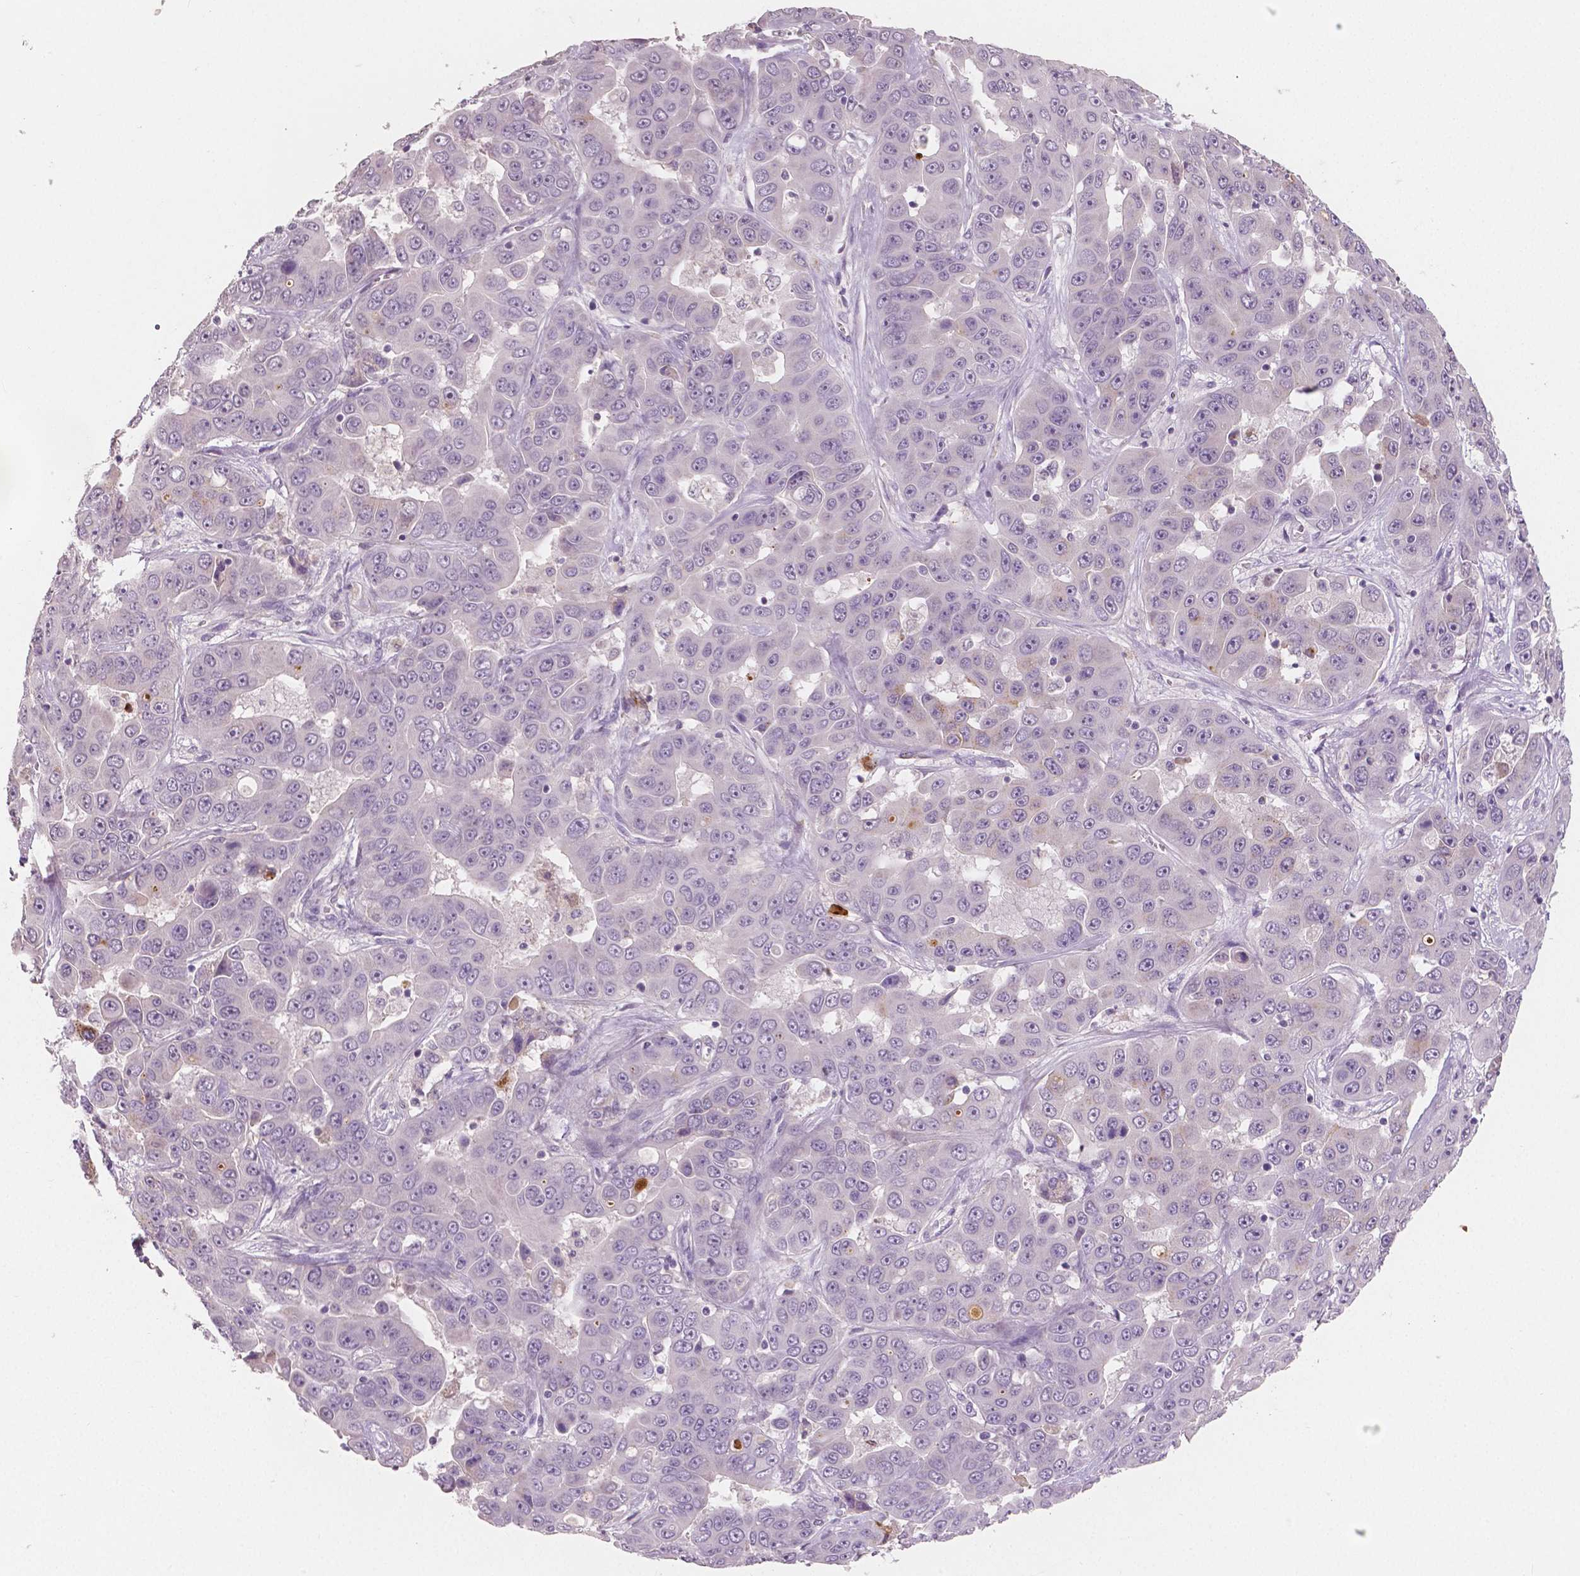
{"staining": {"intensity": "negative", "quantity": "none", "location": "none"}, "tissue": "liver cancer", "cell_type": "Tumor cells", "image_type": "cancer", "snomed": [{"axis": "morphology", "description": "Cholangiocarcinoma"}, {"axis": "topography", "description": "Liver"}], "caption": "The micrograph reveals no staining of tumor cells in liver cancer. Brightfield microscopy of immunohistochemistry (IHC) stained with DAB (brown) and hematoxylin (blue), captured at high magnification.", "gene": "APOA4", "patient": {"sex": "female", "age": 52}}